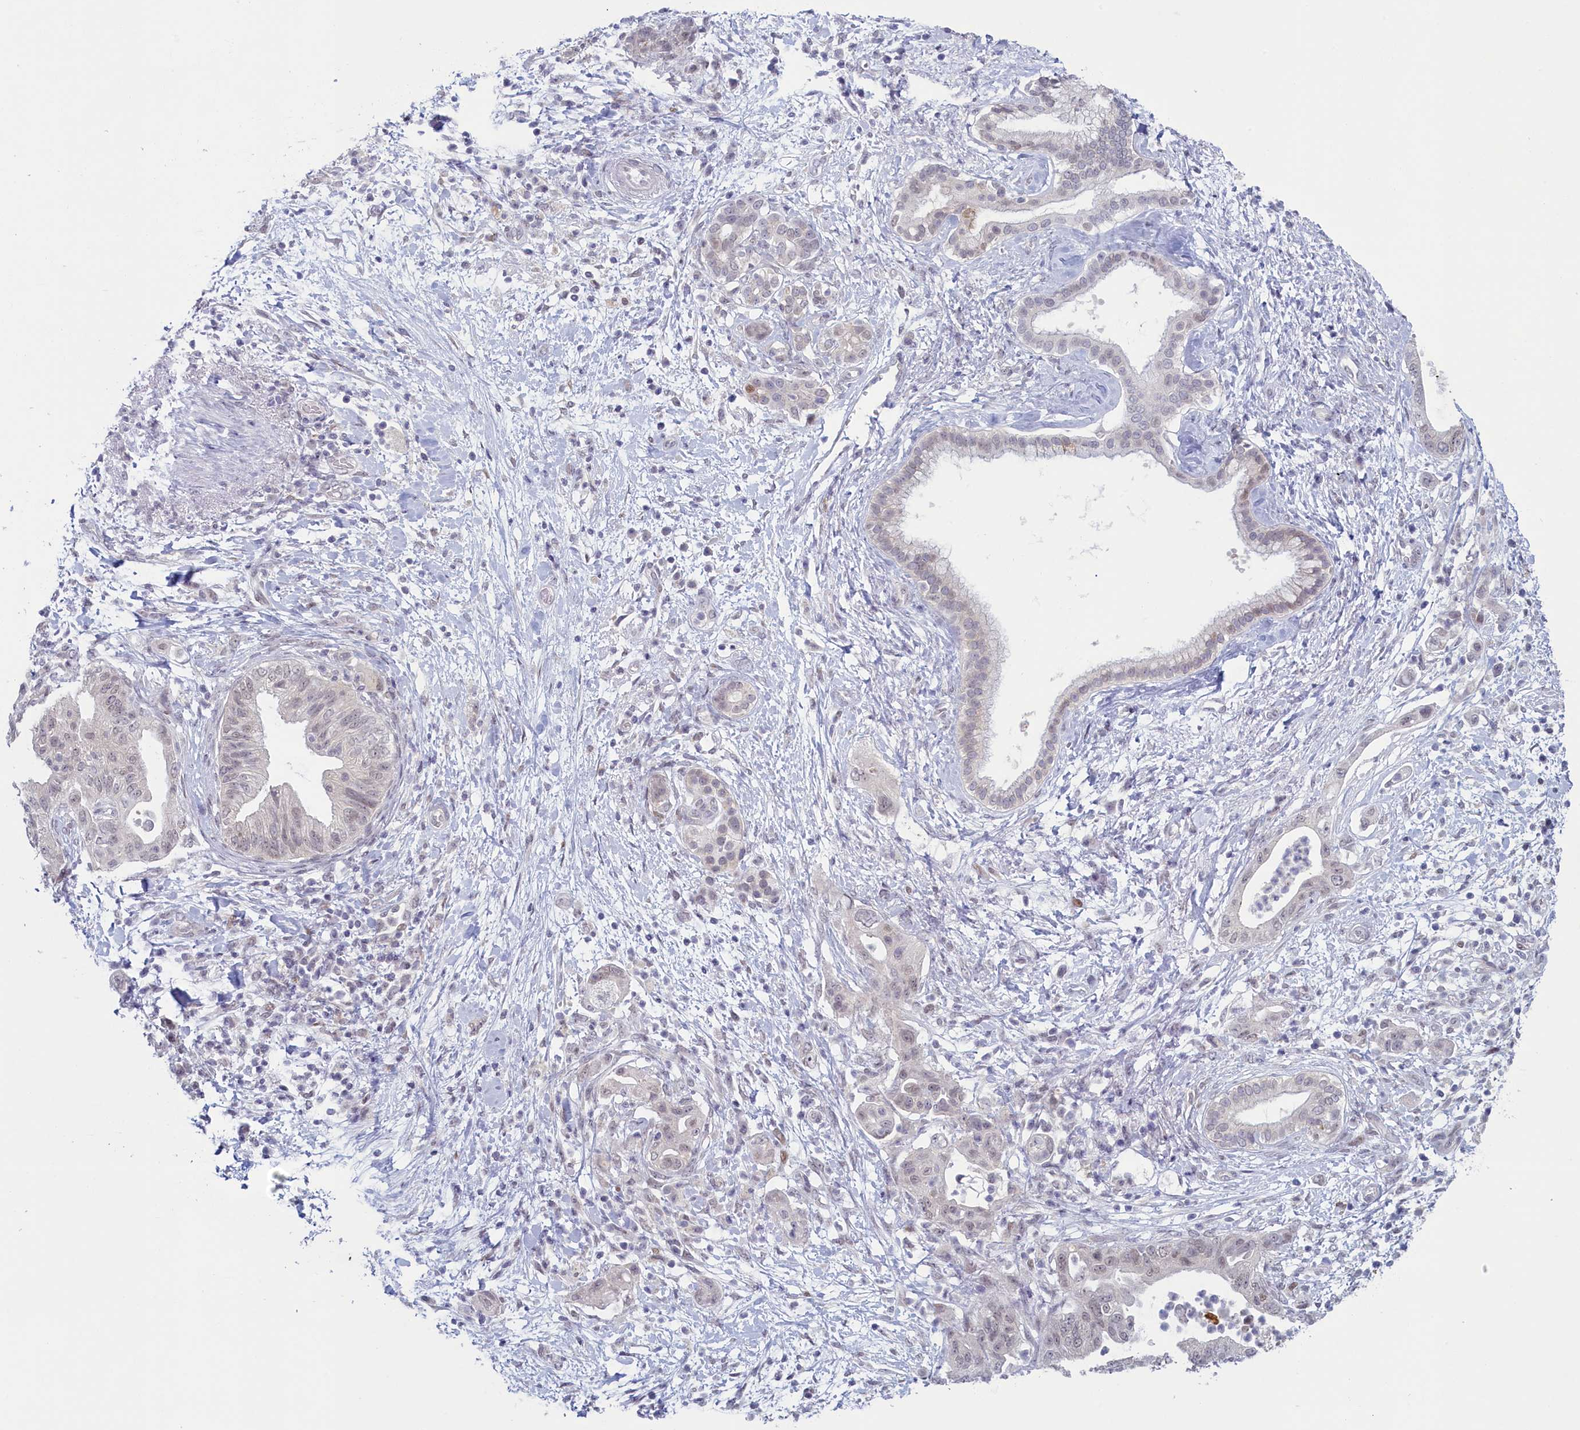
{"staining": {"intensity": "negative", "quantity": "none", "location": "none"}, "tissue": "pancreatic cancer", "cell_type": "Tumor cells", "image_type": "cancer", "snomed": [{"axis": "morphology", "description": "Adenocarcinoma, NOS"}, {"axis": "topography", "description": "Pancreas"}], "caption": "This is an immunohistochemistry (IHC) histopathology image of adenocarcinoma (pancreatic). There is no positivity in tumor cells.", "gene": "ATF7IP2", "patient": {"sex": "female", "age": 73}}